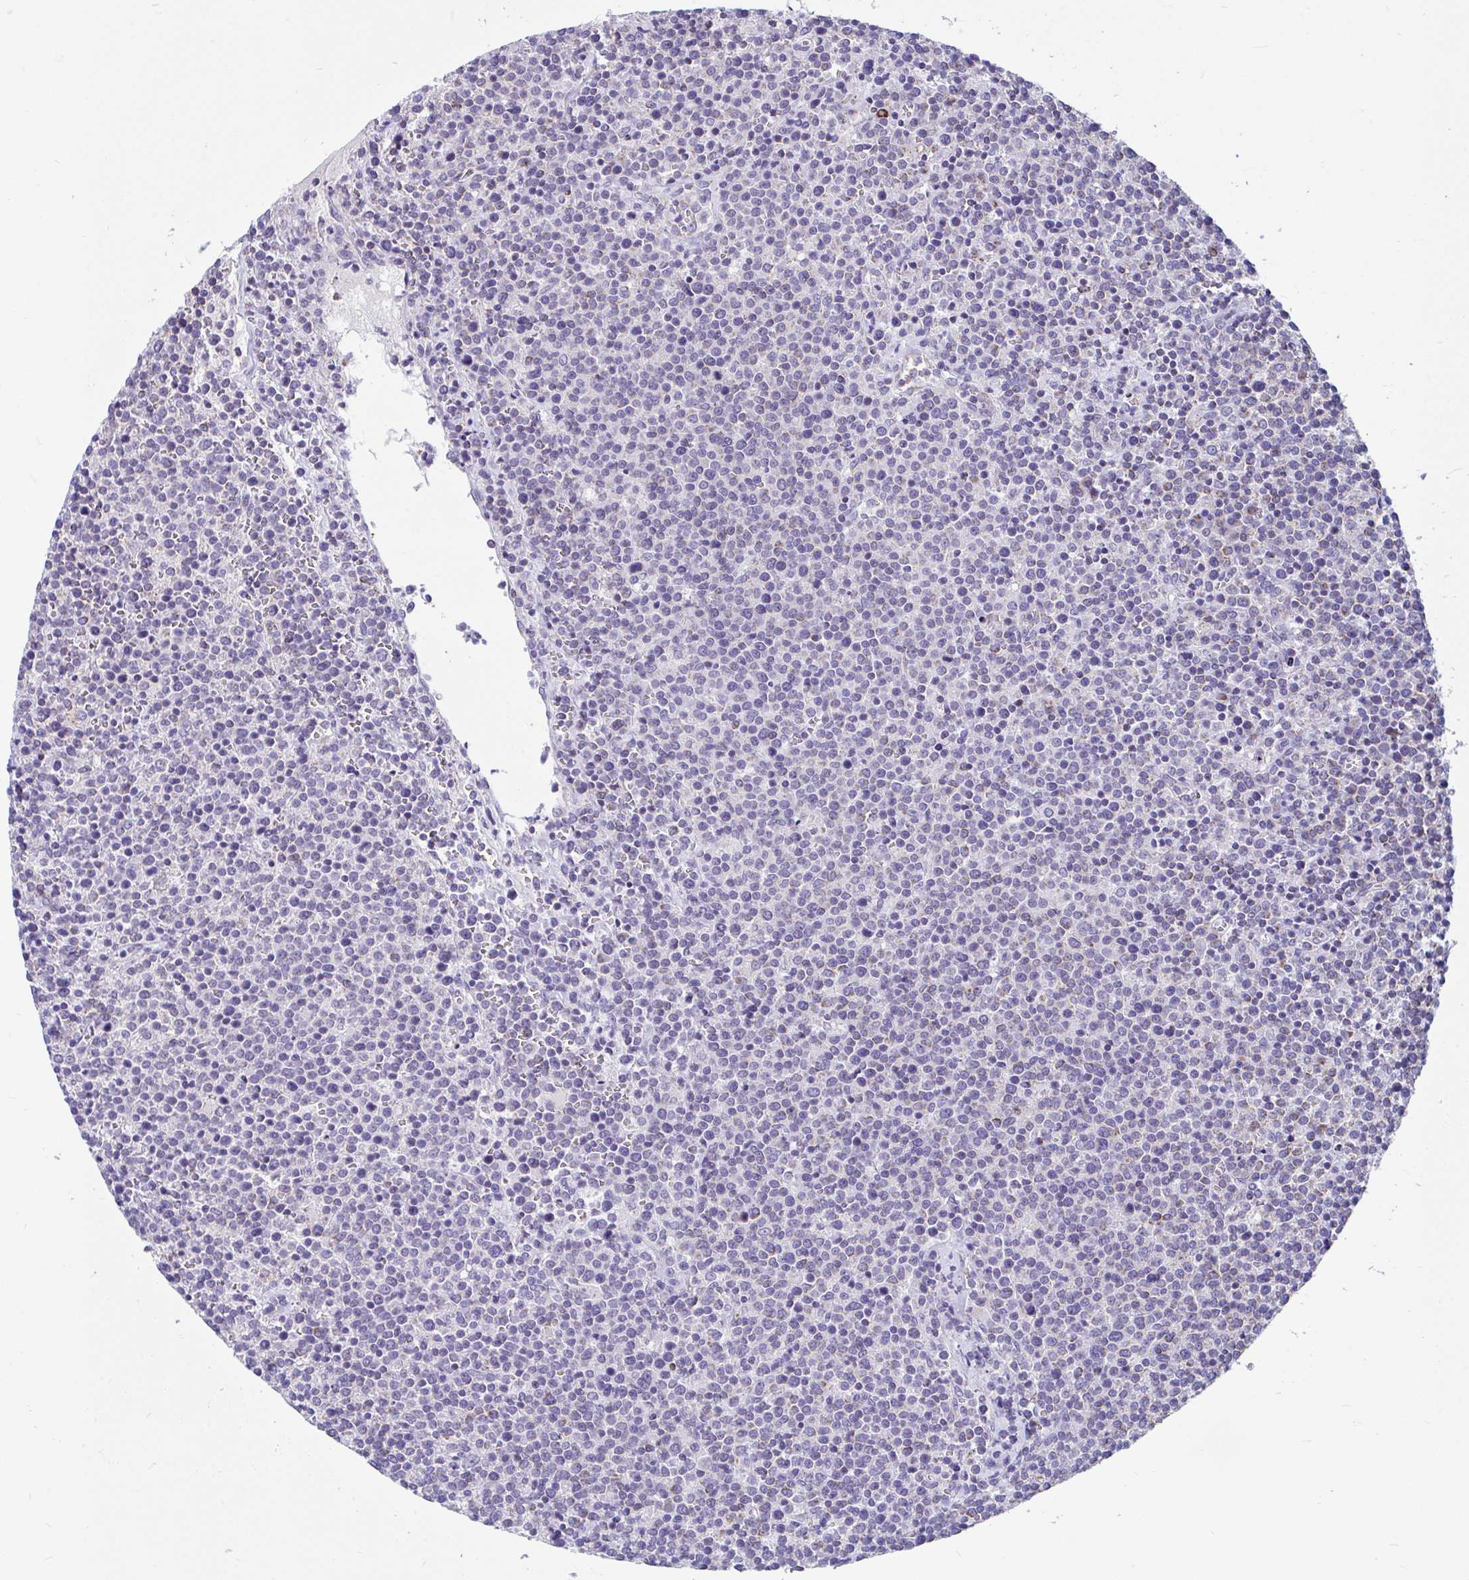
{"staining": {"intensity": "moderate", "quantity": "<25%", "location": "cytoplasmic/membranous"}, "tissue": "lymphoma", "cell_type": "Tumor cells", "image_type": "cancer", "snomed": [{"axis": "morphology", "description": "Malignant lymphoma, non-Hodgkin's type, High grade"}, {"axis": "topography", "description": "Lymph node"}], "caption": "Moderate cytoplasmic/membranous staining is seen in about <25% of tumor cells in high-grade malignant lymphoma, non-Hodgkin's type.", "gene": "OR13A1", "patient": {"sex": "male", "age": 61}}